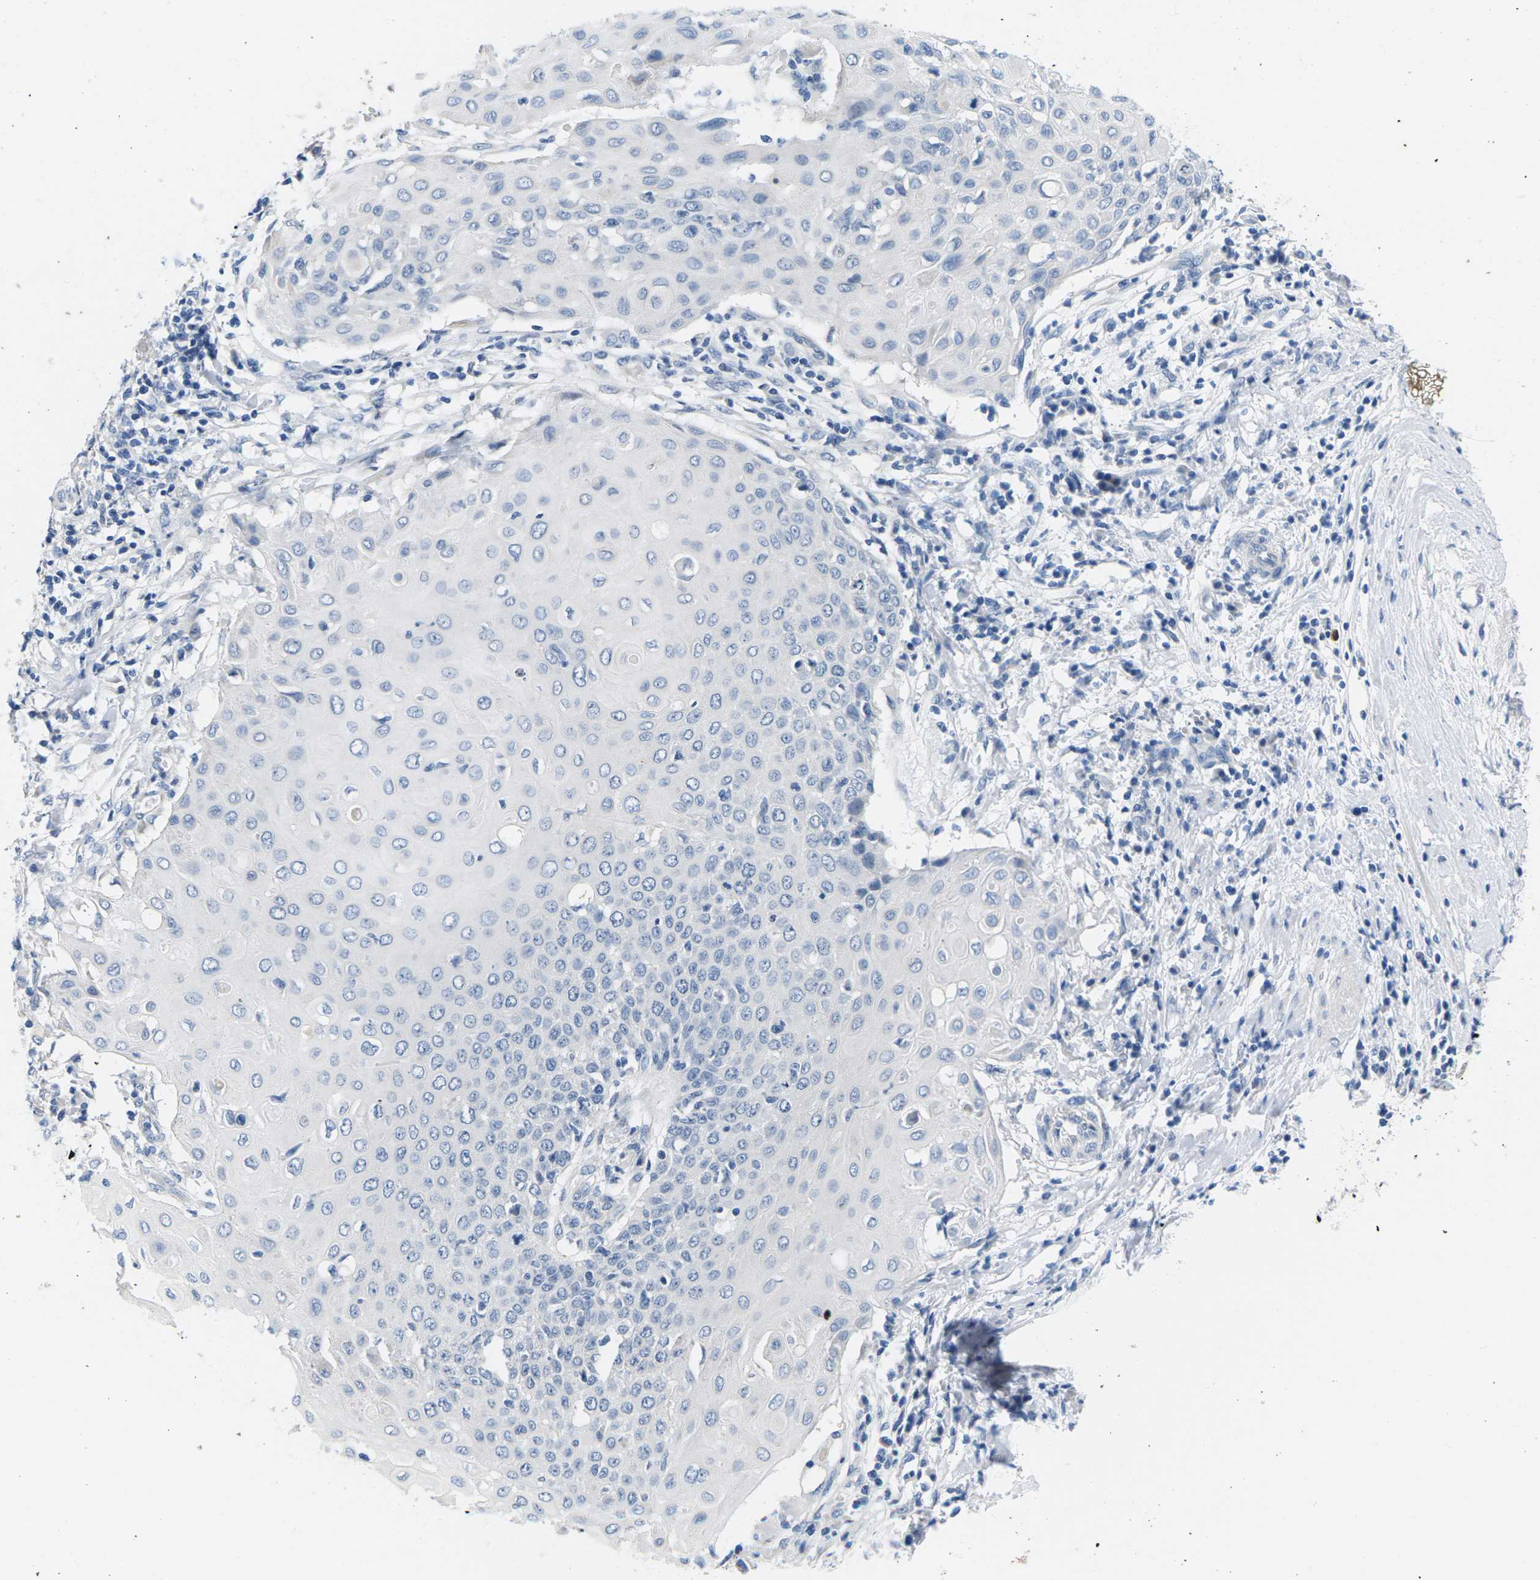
{"staining": {"intensity": "negative", "quantity": "none", "location": "none"}, "tissue": "cervical cancer", "cell_type": "Tumor cells", "image_type": "cancer", "snomed": [{"axis": "morphology", "description": "Squamous cell carcinoma, NOS"}, {"axis": "topography", "description": "Cervix"}], "caption": "Cervical squamous cell carcinoma was stained to show a protein in brown. There is no significant expression in tumor cells.", "gene": "TSPAN2", "patient": {"sex": "female", "age": 39}}